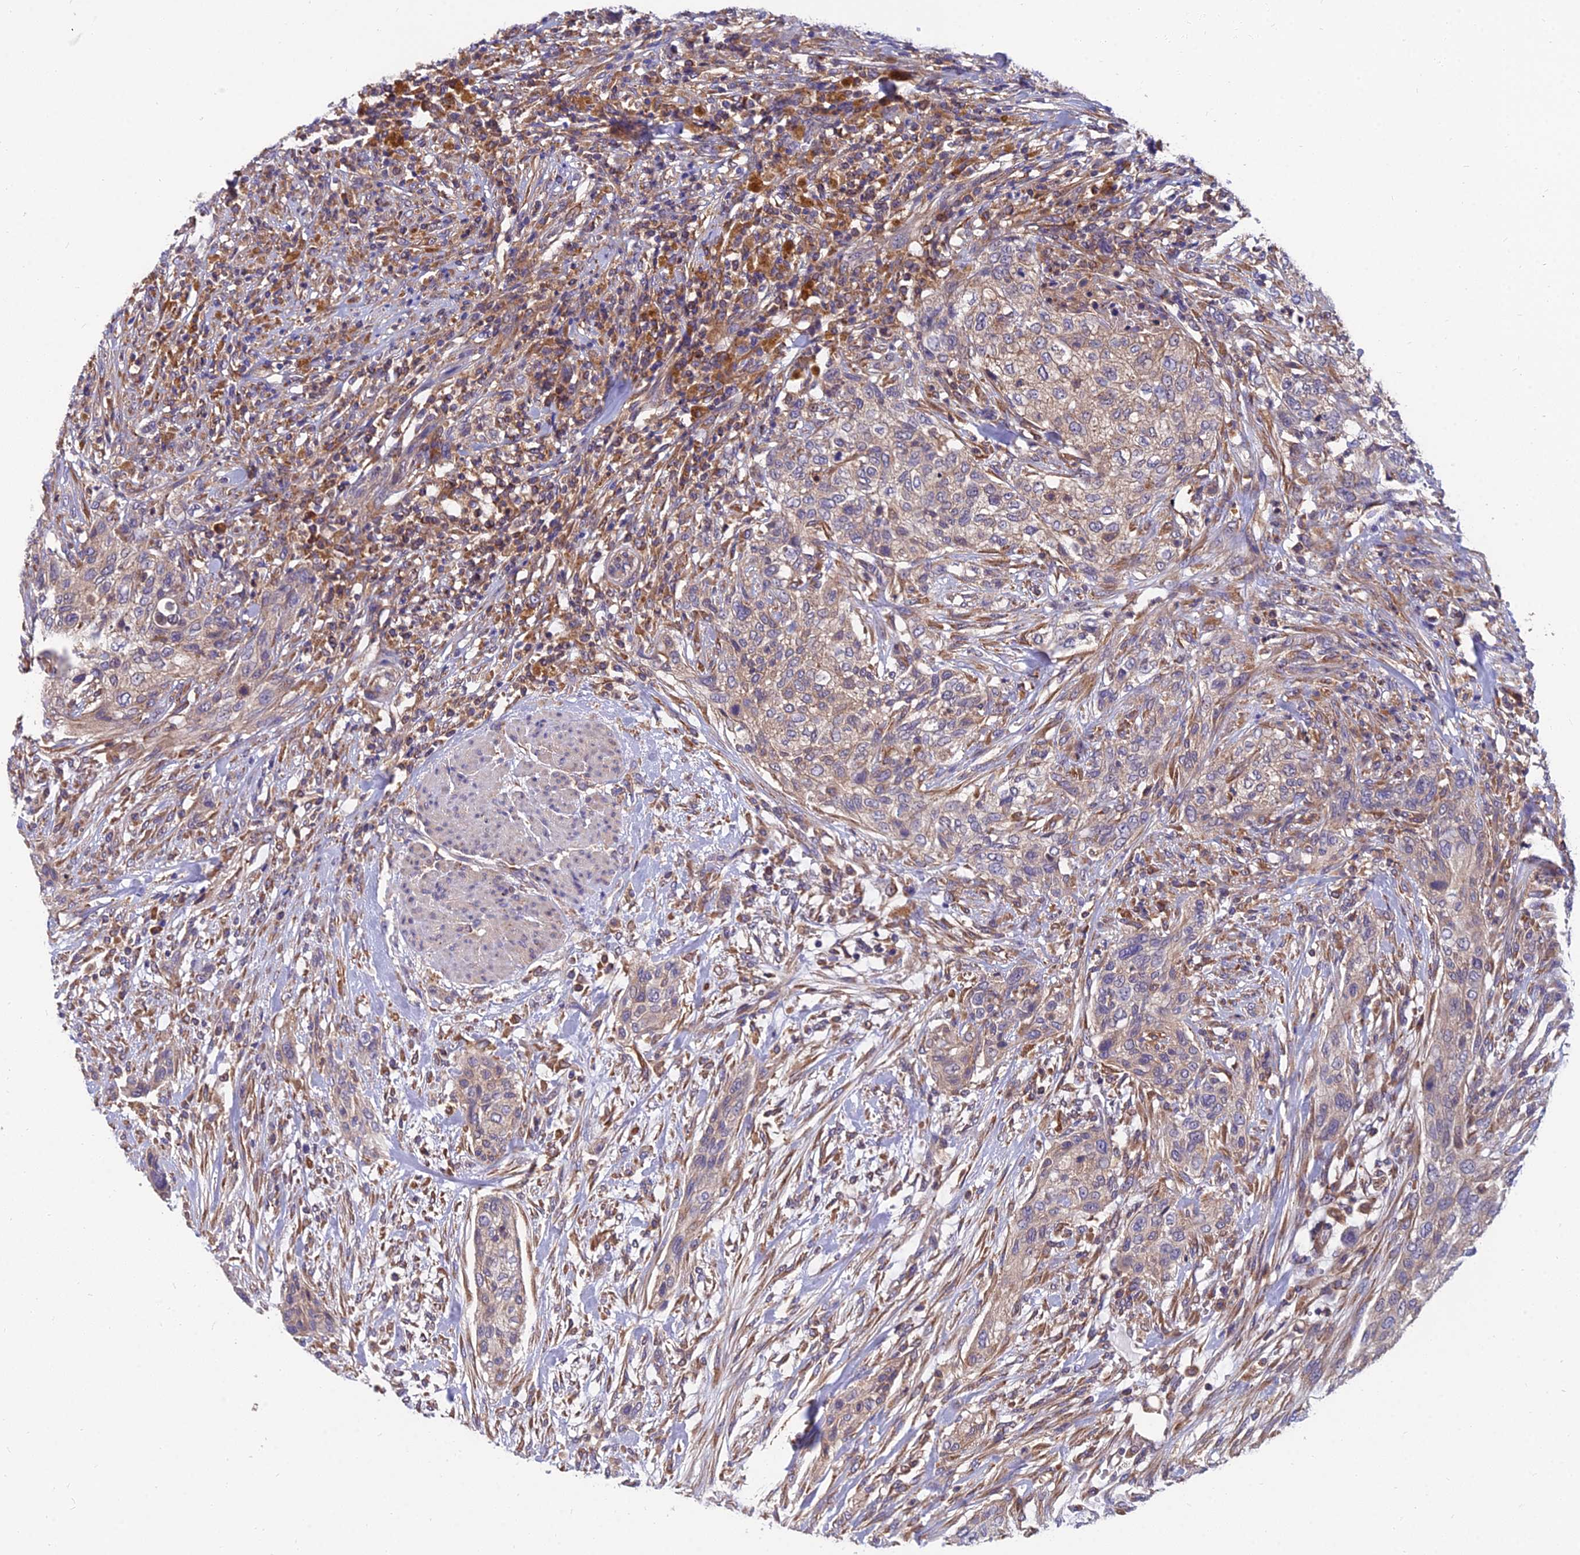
{"staining": {"intensity": "weak", "quantity": ">75%", "location": "cytoplasmic/membranous"}, "tissue": "urothelial cancer", "cell_type": "Tumor cells", "image_type": "cancer", "snomed": [{"axis": "morphology", "description": "Urothelial carcinoma, High grade"}, {"axis": "topography", "description": "Urinary bladder"}], "caption": "A photomicrograph of human urothelial carcinoma (high-grade) stained for a protein reveals weak cytoplasmic/membranous brown staining in tumor cells.", "gene": "UMAD1", "patient": {"sex": "male", "age": 35}}